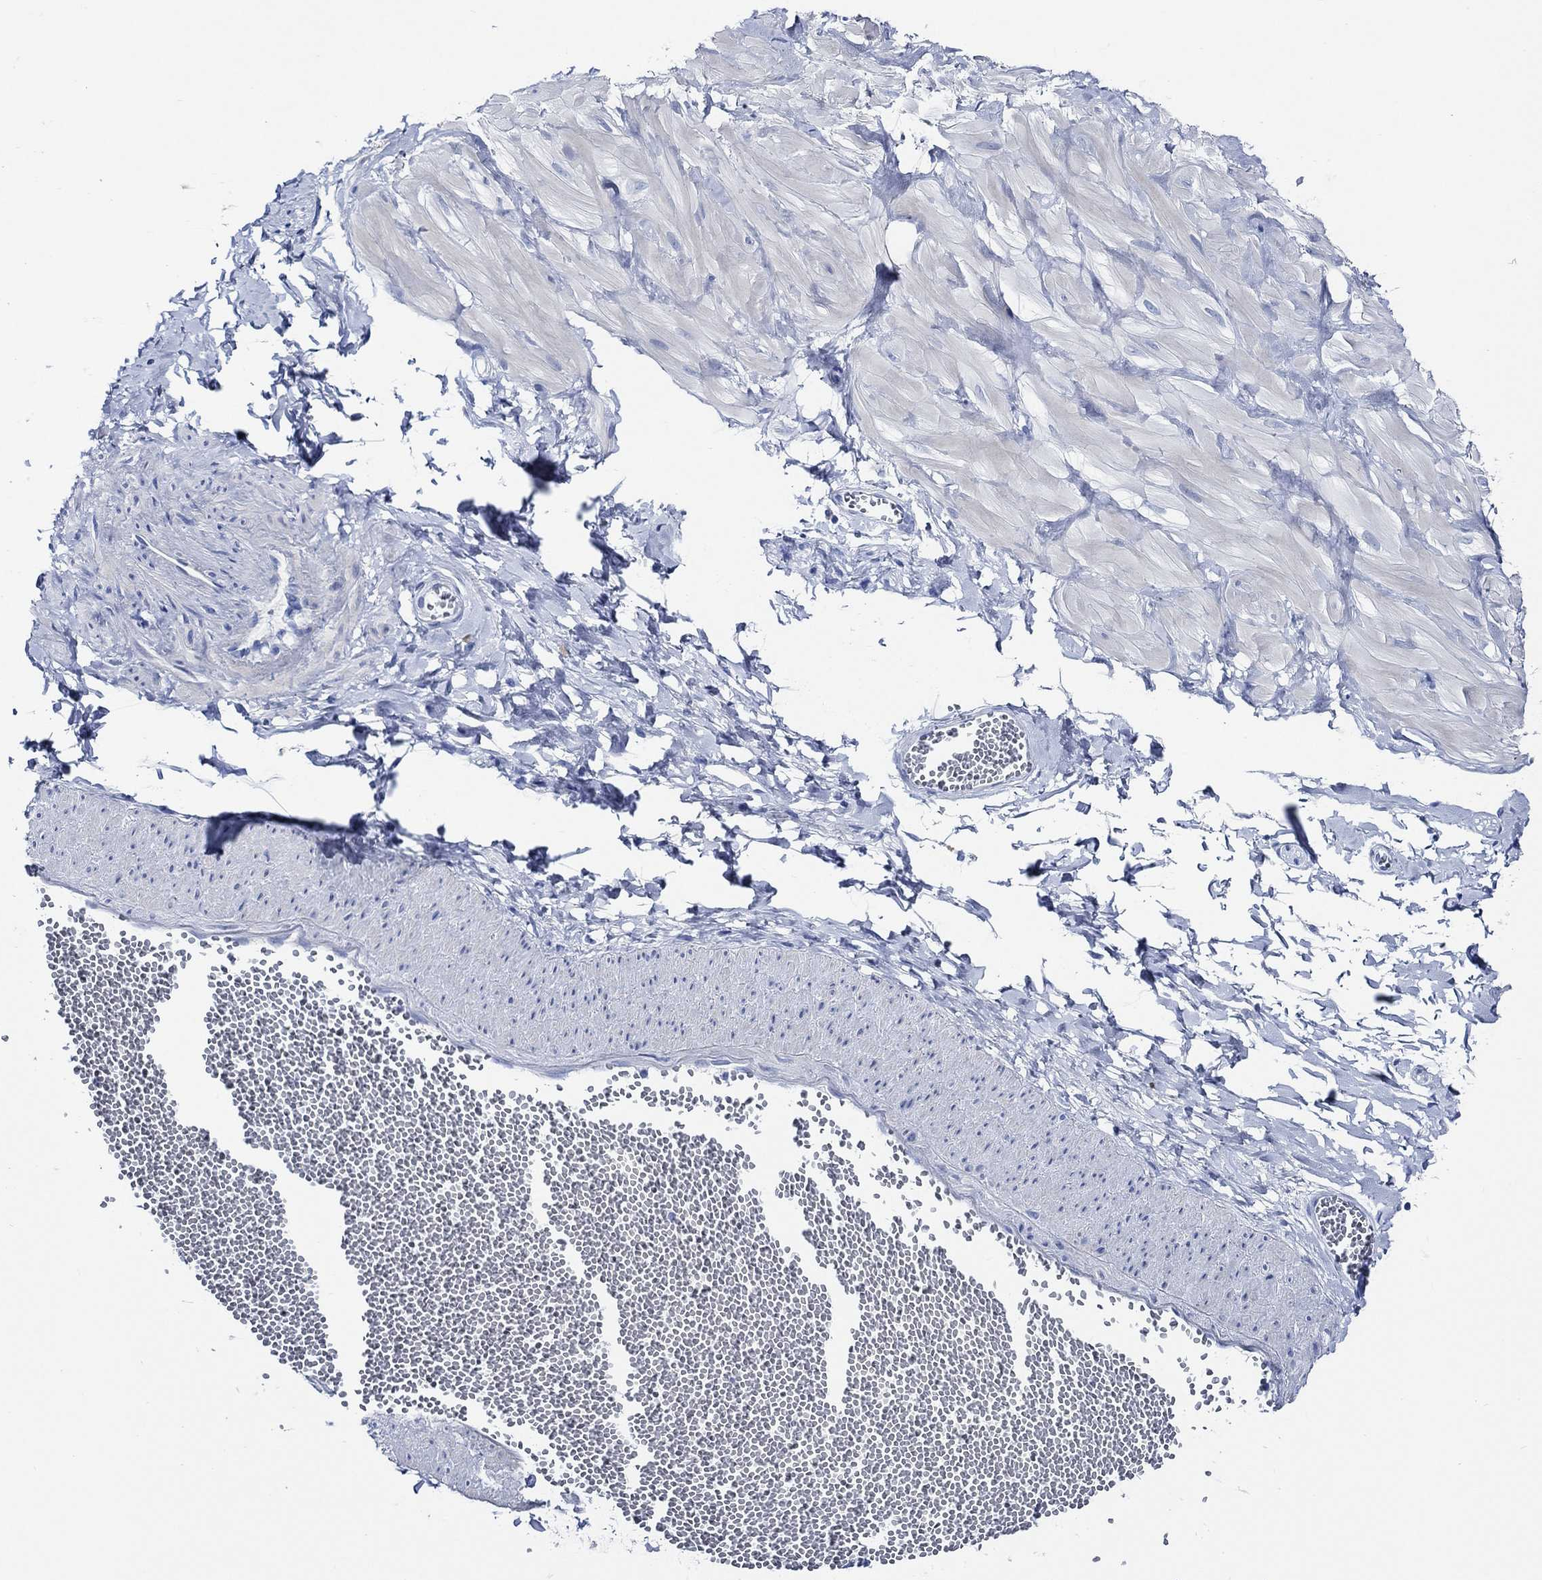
{"staining": {"intensity": "negative", "quantity": "none", "location": "none"}, "tissue": "adipose tissue", "cell_type": "Adipocytes", "image_type": "normal", "snomed": [{"axis": "morphology", "description": "Normal tissue, NOS"}, {"axis": "topography", "description": "Smooth muscle"}, {"axis": "topography", "description": "Peripheral nerve tissue"}], "caption": "The histopathology image shows no staining of adipocytes in unremarkable adipose tissue.", "gene": "WDR62", "patient": {"sex": "male", "age": 22}}